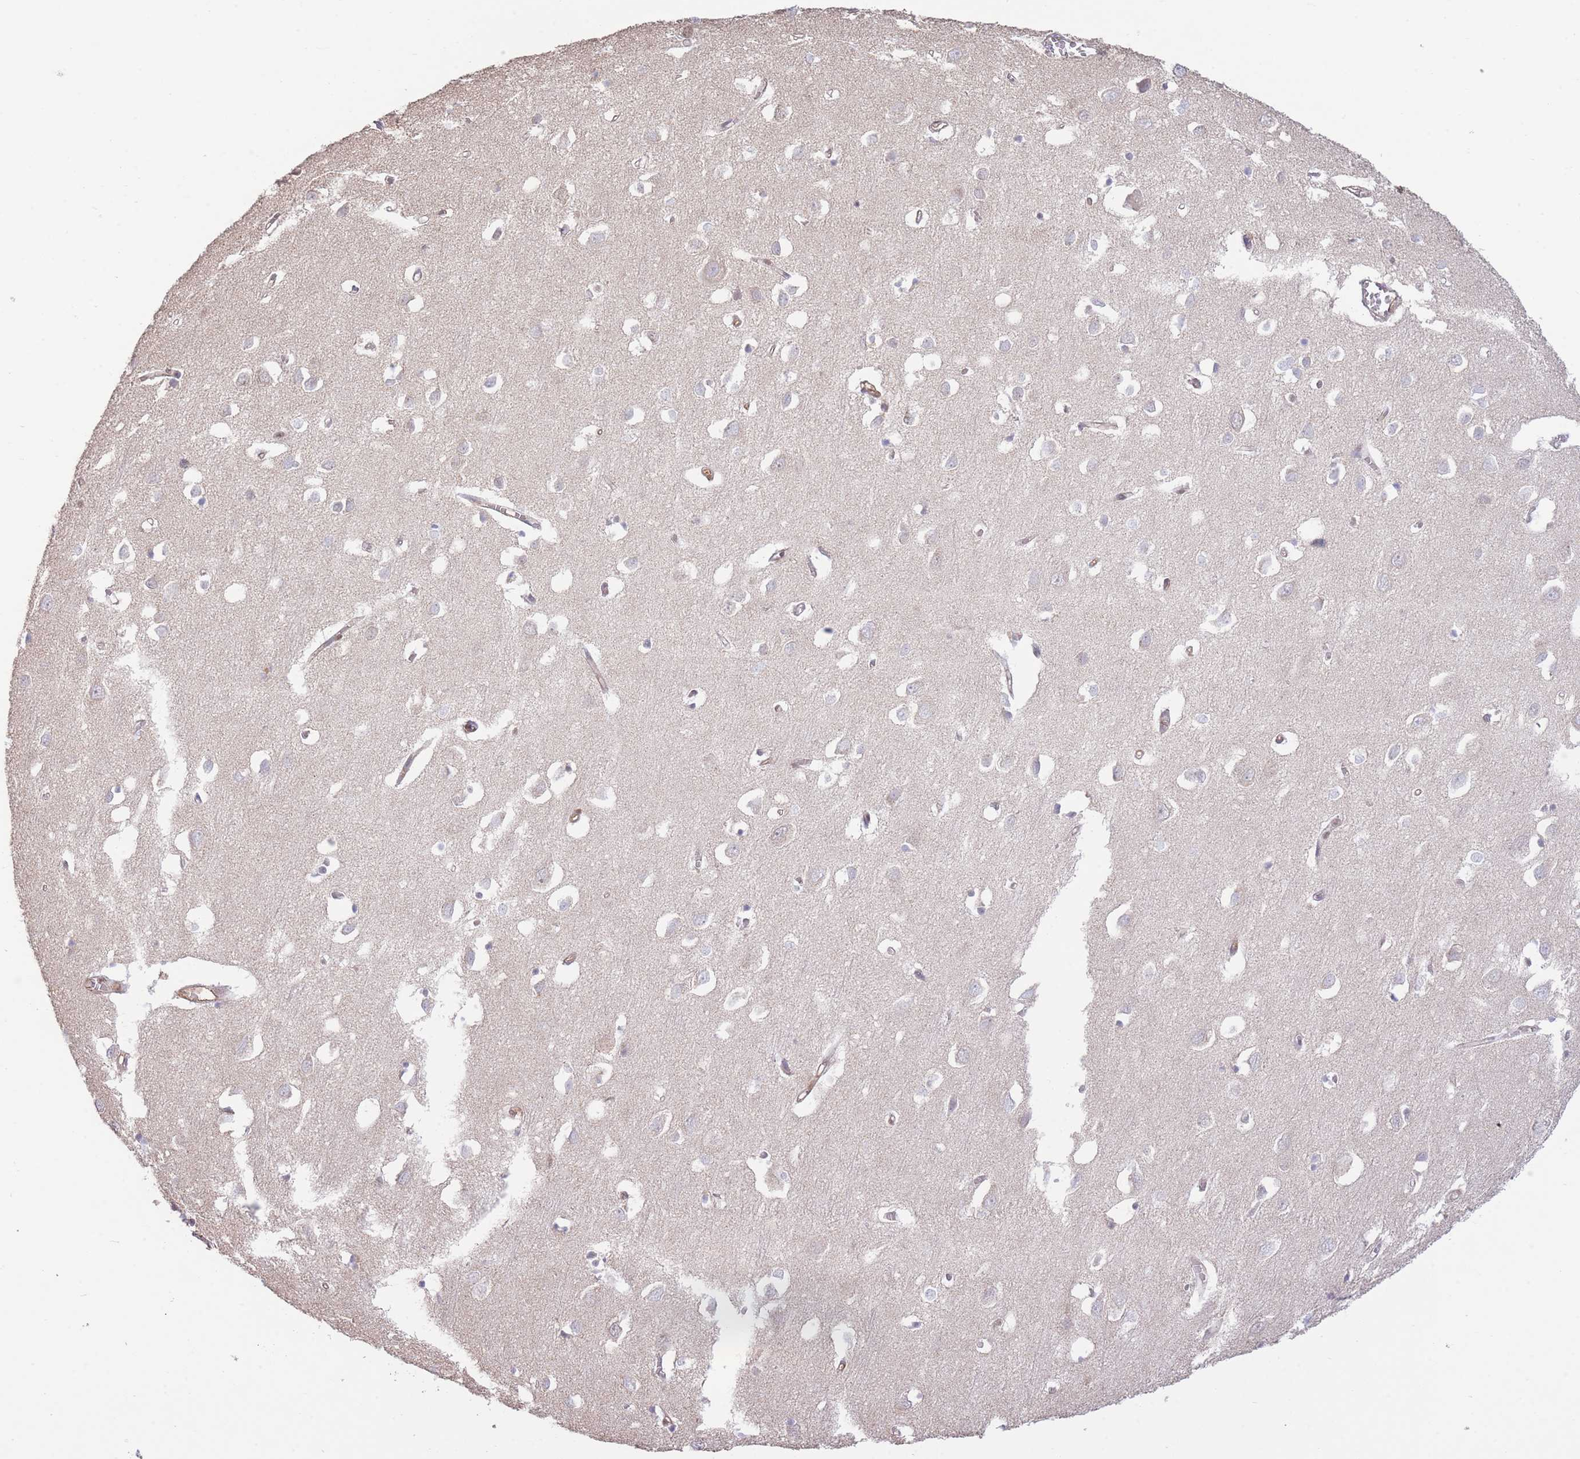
{"staining": {"intensity": "weak", "quantity": ">75%", "location": "nuclear"}, "tissue": "cerebral cortex", "cell_type": "Endothelial cells", "image_type": "normal", "snomed": [{"axis": "morphology", "description": "Normal tissue, NOS"}, {"axis": "topography", "description": "Cerebral cortex"}], "caption": "Benign cerebral cortex was stained to show a protein in brown. There is low levels of weak nuclear expression in approximately >75% of endothelial cells.", "gene": "CARD8", "patient": {"sex": "female", "age": 64}}